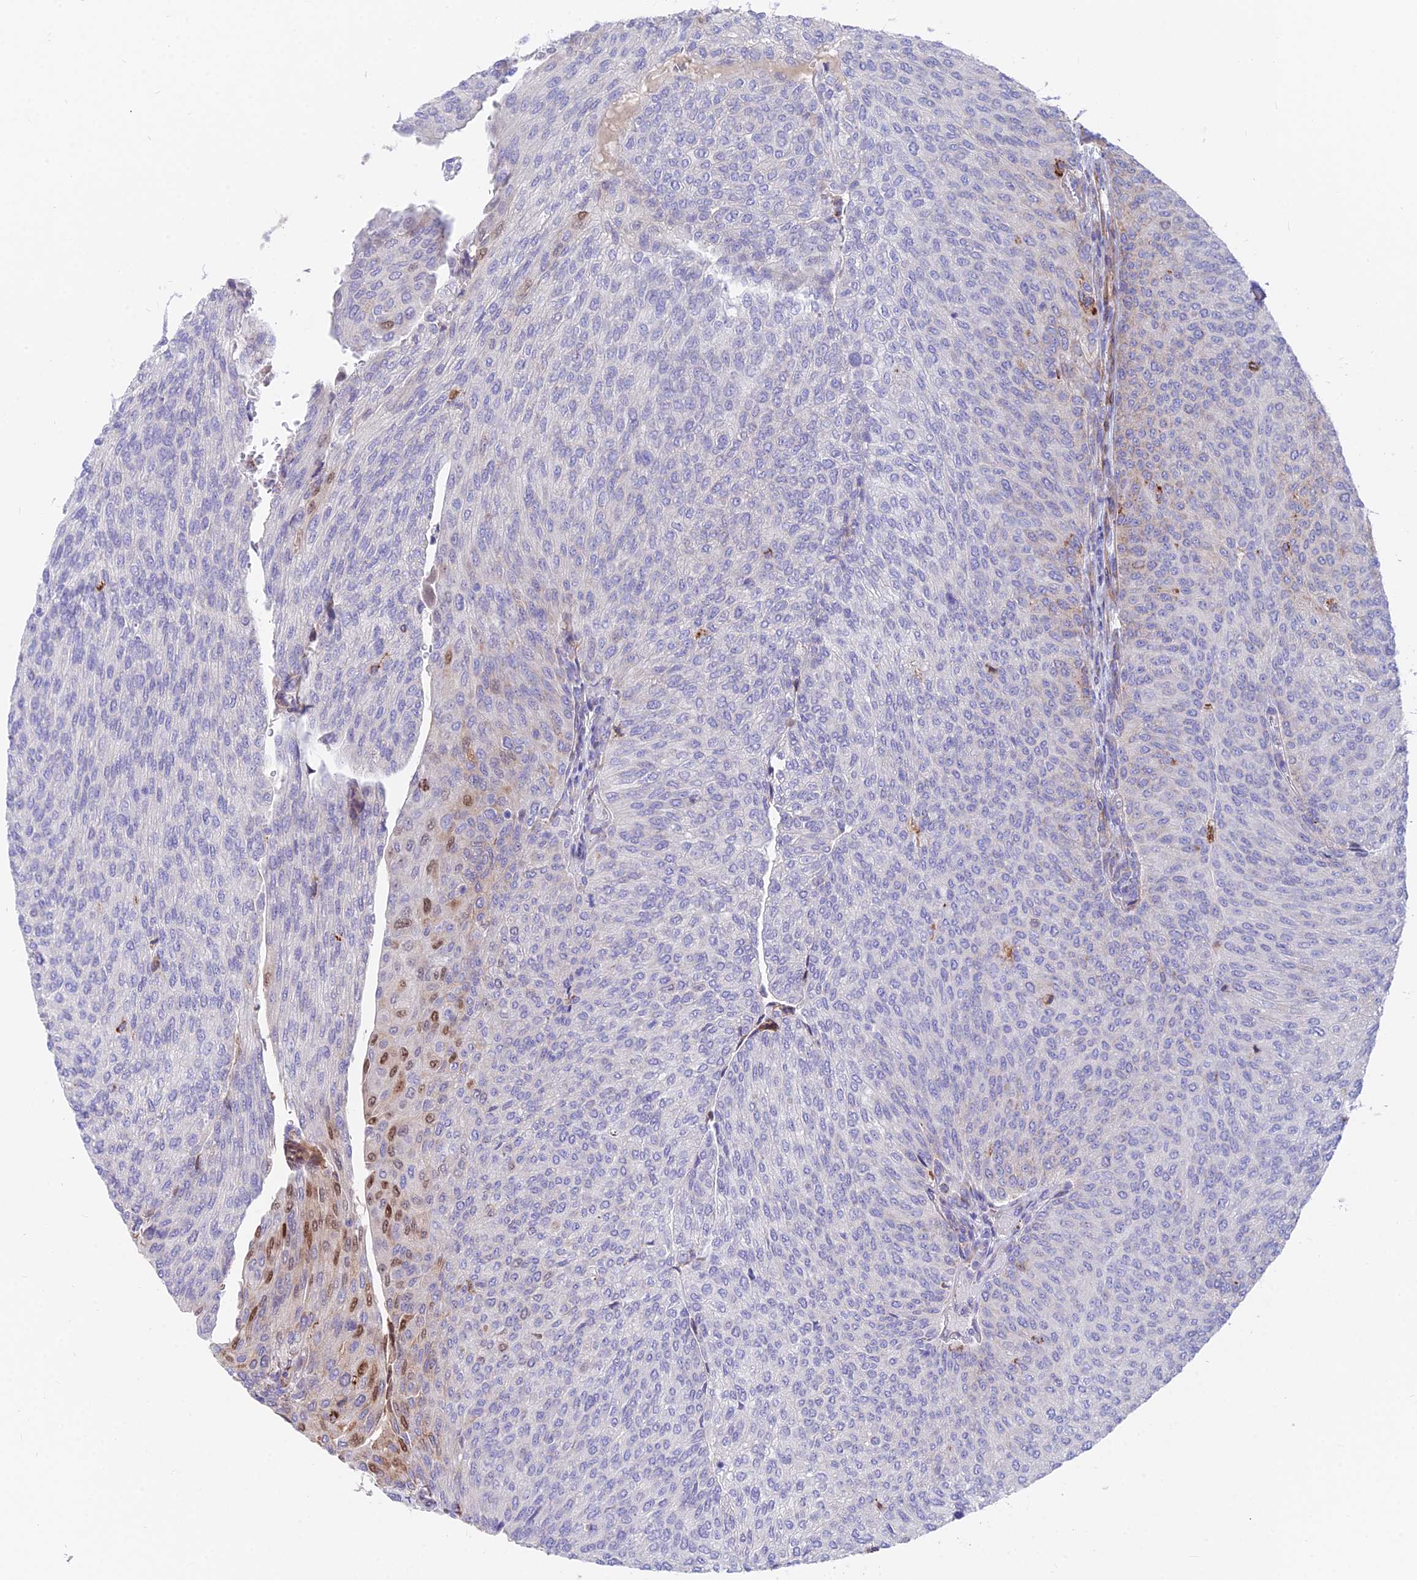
{"staining": {"intensity": "moderate", "quantity": "<25%", "location": "cytoplasmic/membranous,nuclear"}, "tissue": "urothelial cancer", "cell_type": "Tumor cells", "image_type": "cancer", "snomed": [{"axis": "morphology", "description": "Urothelial carcinoma, High grade"}, {"axis": "topography", "description": "Urinary bladder"}], "caption": "Immunohistochemical staining of human urothelial carcinoma (high-grade) reveals low levels of moderate cytoplasmic/membranous and nuclear staining in approximately <25% of tumor cells.", "gene": "TIGD6", "patient": {"sex": "female", "age": 79}}